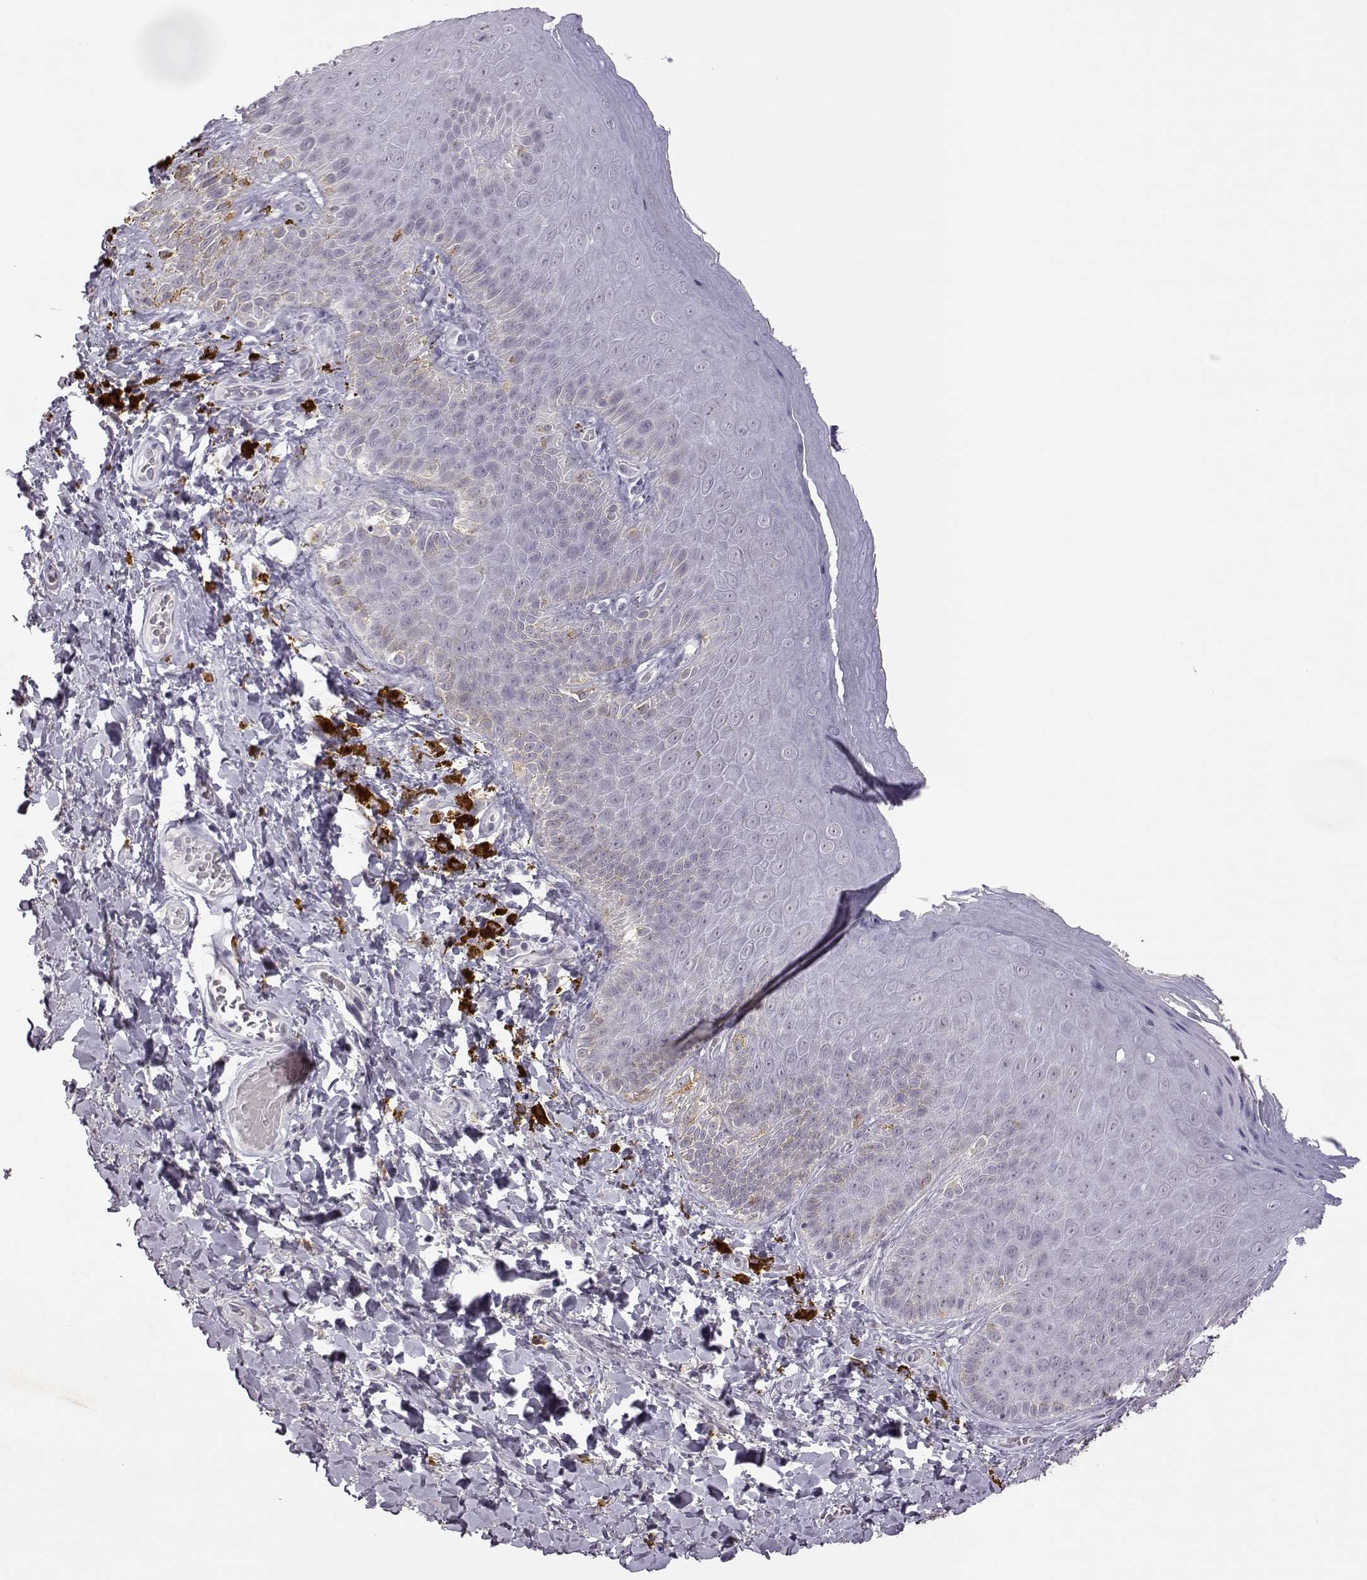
{"staining": {"intensity": "negative", "quantity": "none", "location": "none"}, "tissue": "skin", "cell_type": "Epidermal cells", "image_type": "normal", "snomed": [{"axis": "morphology", "description": "Normal tissue, NOS"}, {"axis": "topography", "description": "Anal"}], "caption": "Immunohistochemistry of benign human skin reveals no expression in epidermal cells.", "gene": "VGF", "patient": {"sex": "male", "age": 53}}